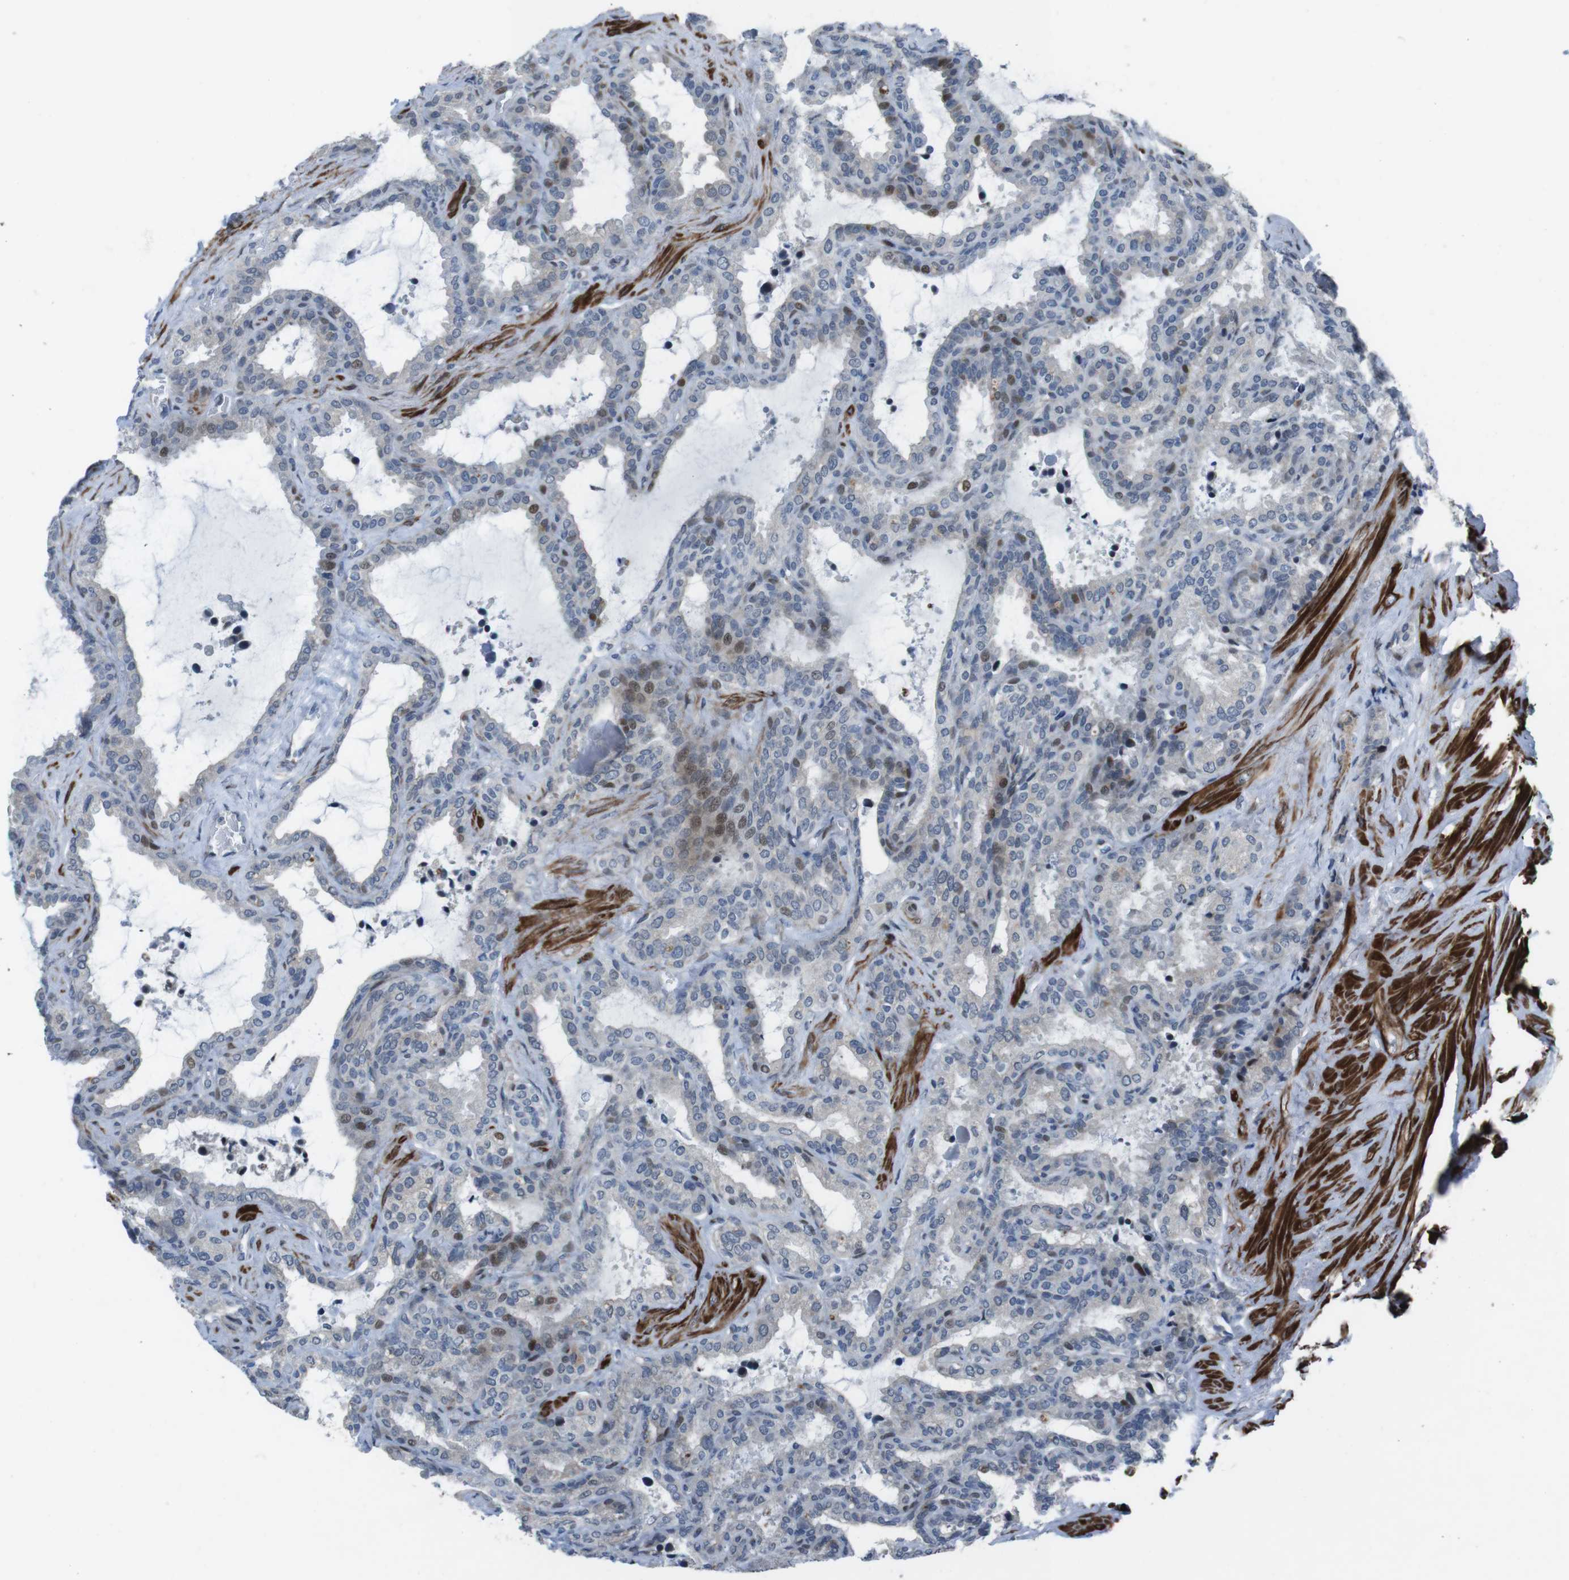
{"staining": {"intensity": "moderate", "quantity": "<25%", "location": "nuclear"}, "tissue": "seminal vesicle", "cell_type": "Glandular cells", "image_type": "normal", "snomed": [{"axis": "morphology", "description": "Normal tissue, NOS"}, {"axis": "topography", "description": "Seminal veicle"}], "caption": "The micrograph shows immunohistochemical staining of benign seminal vesicle. There is moderate nuclear expression is present in approximately <25% of glandular cells.", "gene": "PBRM1", "patient": {"sex": "male", "age": 46}}